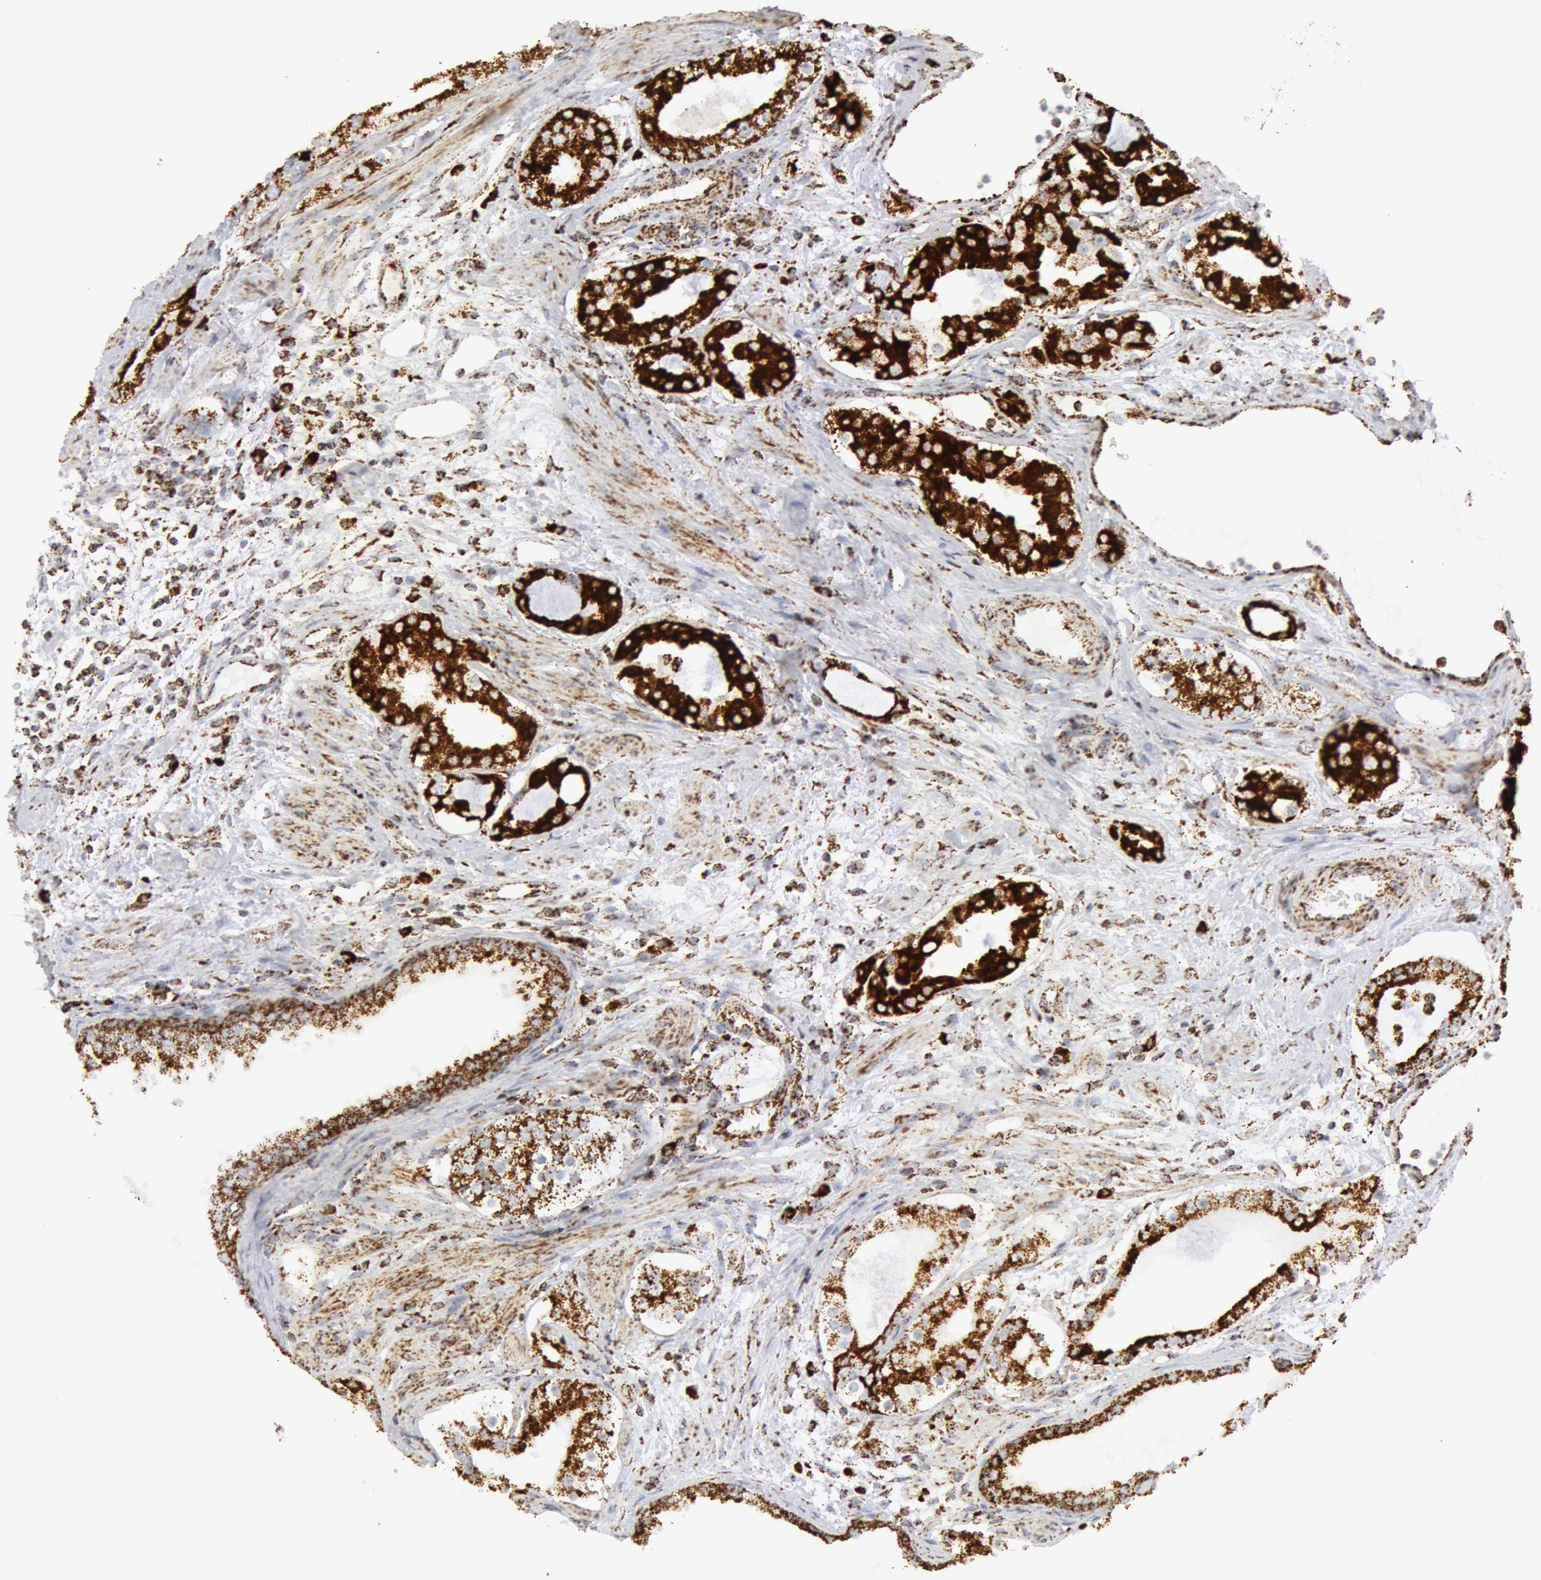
{"staining": {"intensity": "strong", "quantity": ">75%", "location": "cytoplasmic/membranous"}, "tissue": "prostate cancer", "cell_type": "Tumor cells", "image_type": "cancer", "snomed": [{"axis": "morphology", "description": "Adenocarcinoma, Medium grade"}, {"axis": "topography", "description": "Prostate"}], "caption": "The image demonstrates staining of prostate medium-grade adenocarcinoma, revealing strong cytoplasmic/membranous protein positivity (brown color) within tumor cells.", "gene": "ATP5F1B", "patient": {"sex": "male", "age": 73}}